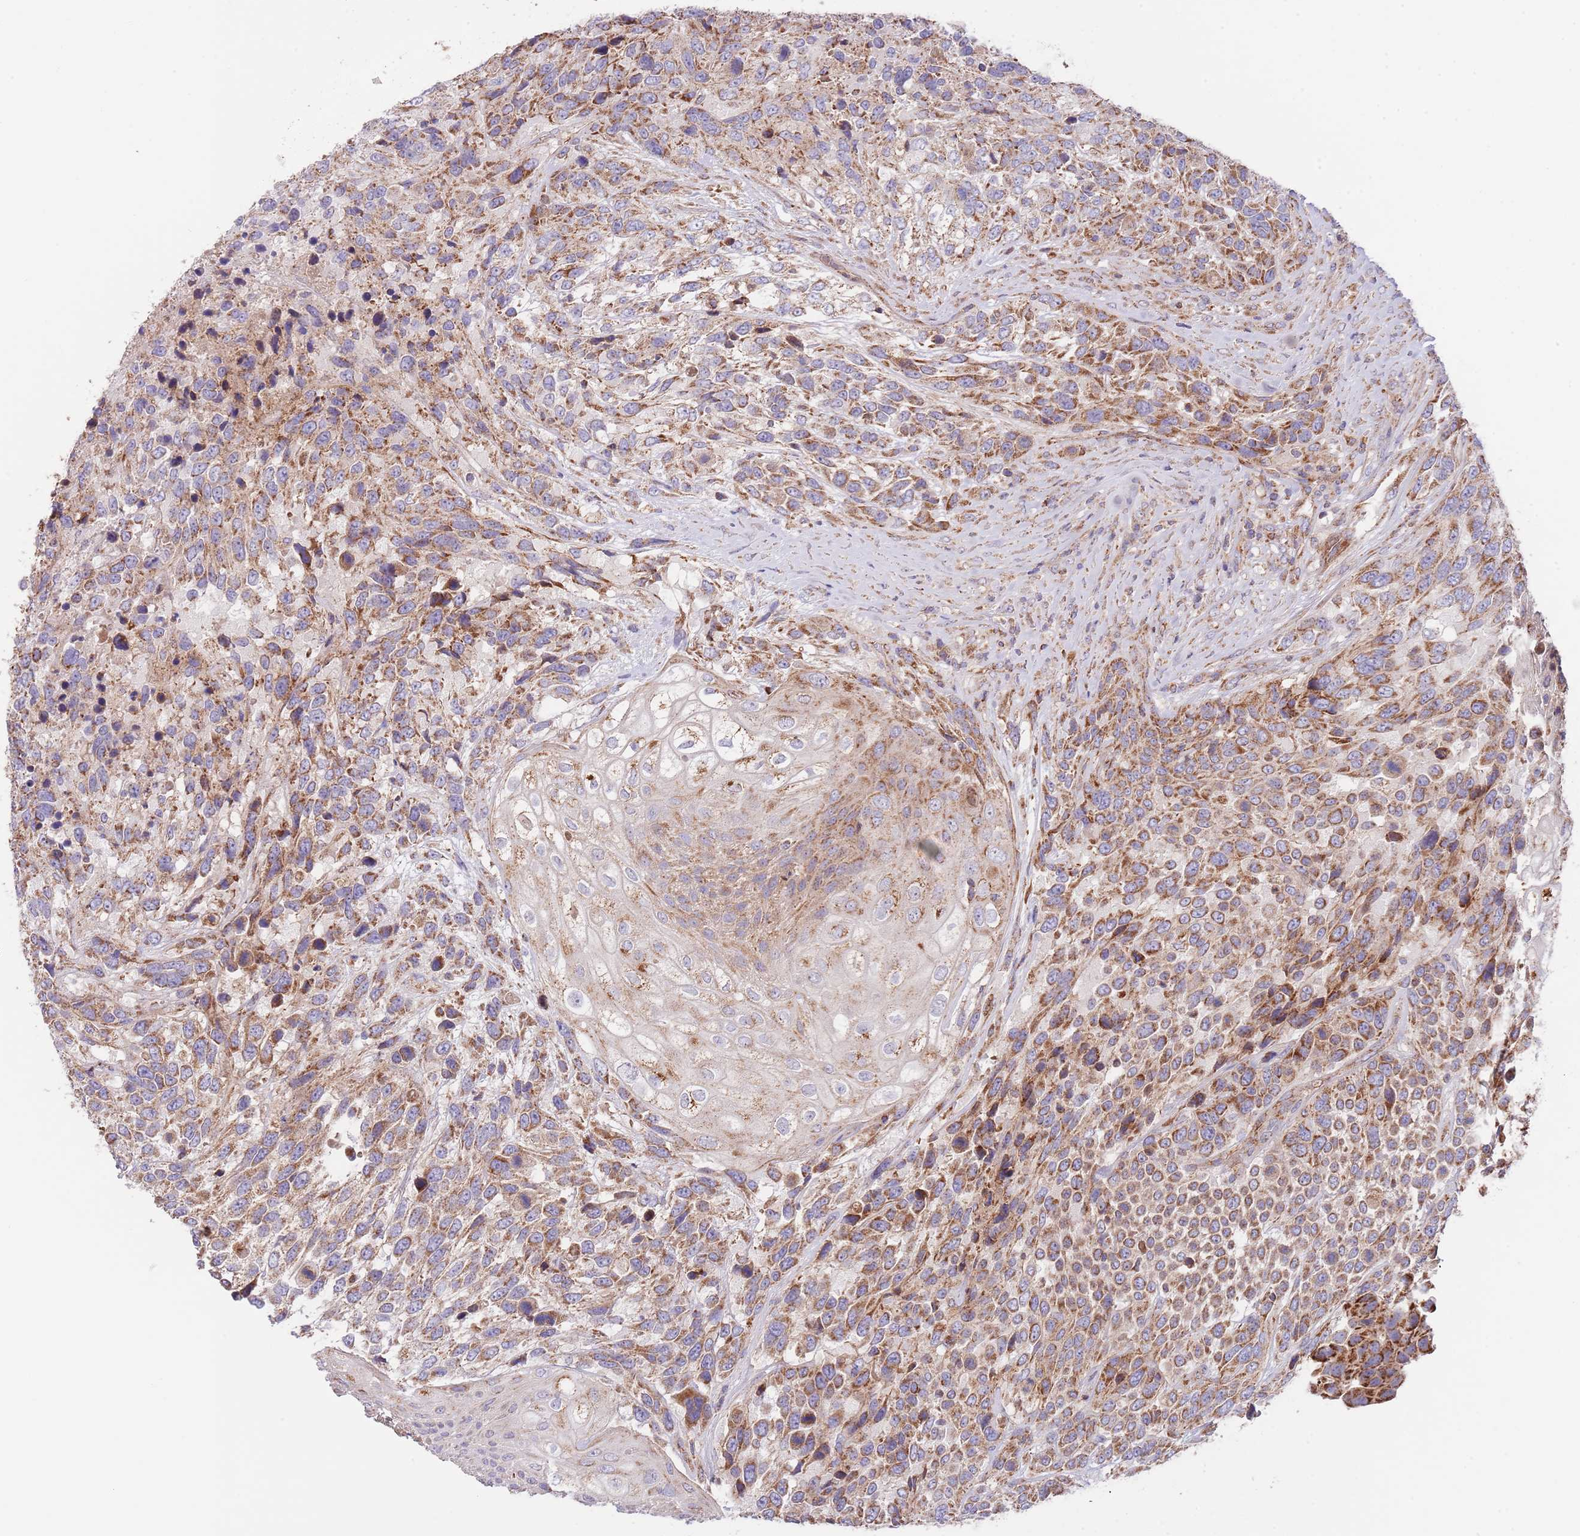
{"staining": {"intensity": "moderate", "quantity": ">75%", "location": "cytoplasmic/membranous"}, "tissue": "urothelial cancer", "cell_type": "Tumor cells", "image_type": "cancer", "snomed": [{"axis": "morphology", "description": "Urothelial carcinoma, High grade"}, {"axis": "topography", "description": "Urinary bladder"}], "caption": "About >75% of tumor cells in human urothelial cancer exhibit moderate cytoplasmic/membranous protein positivity as visualized by brown immunohistochemical staining.", "gene": "DNAJA3", "patient": {"sex": "female", "age": 70}}